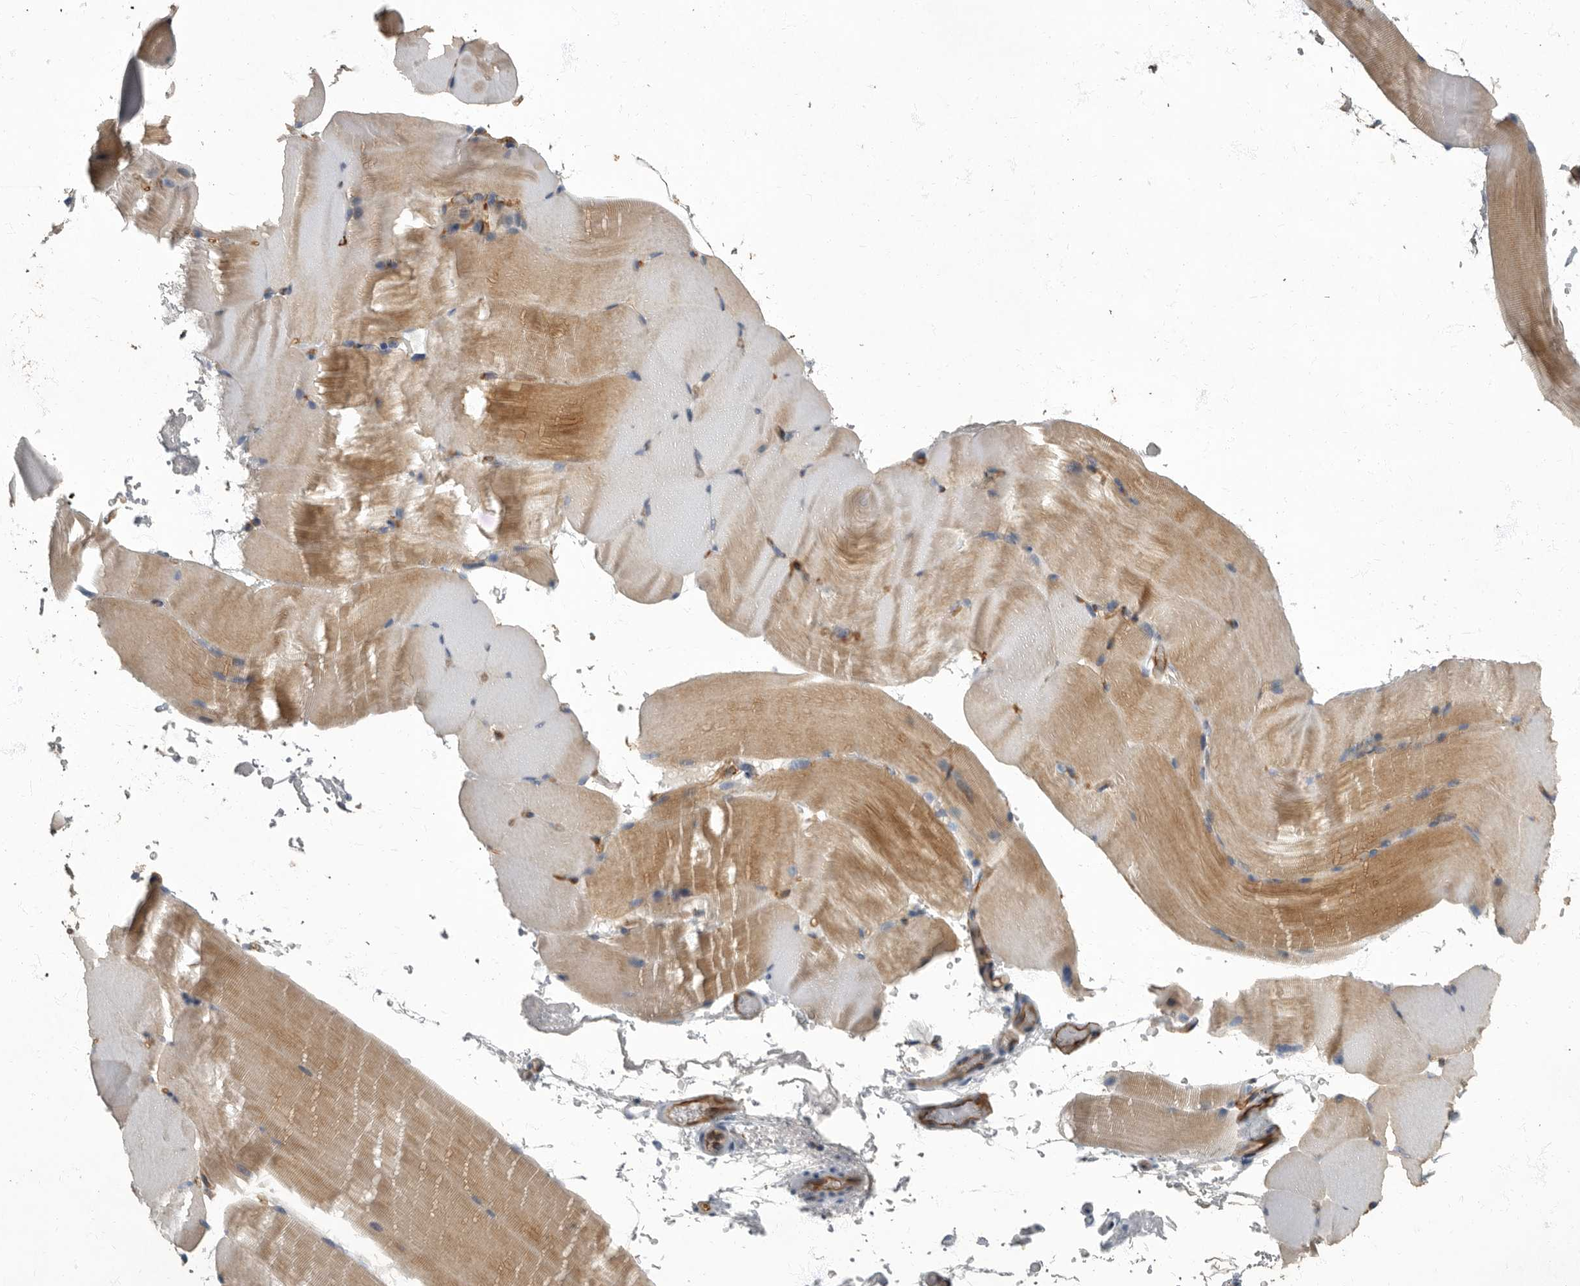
{"staining": {"intensity": "moderate", "quantity": "<25%", "location": "cytoplasmic/membranous"}, "tissue": "skeletal muscle", "cell_type": "Myocytes", "image_type": "normal", "snomed": [{"axis": "morphology", "description": "Normal tissue, NOS"}, {"axis": "topography", "description": "Skeletal muscle"}, {"axis": "topography", "description": "Parathyroid gland"}], "caption": "Immunohistochemical staining of benign human skeletal muscle displays <25% levels of moderate cytoplasmic/membranous protein positivity in approximately <25% of myocytes. (DAB IHC with brightfield microscopy, high magnification).", "gene": "PDK1", "patient": {"sex": "female", "age": 37}}